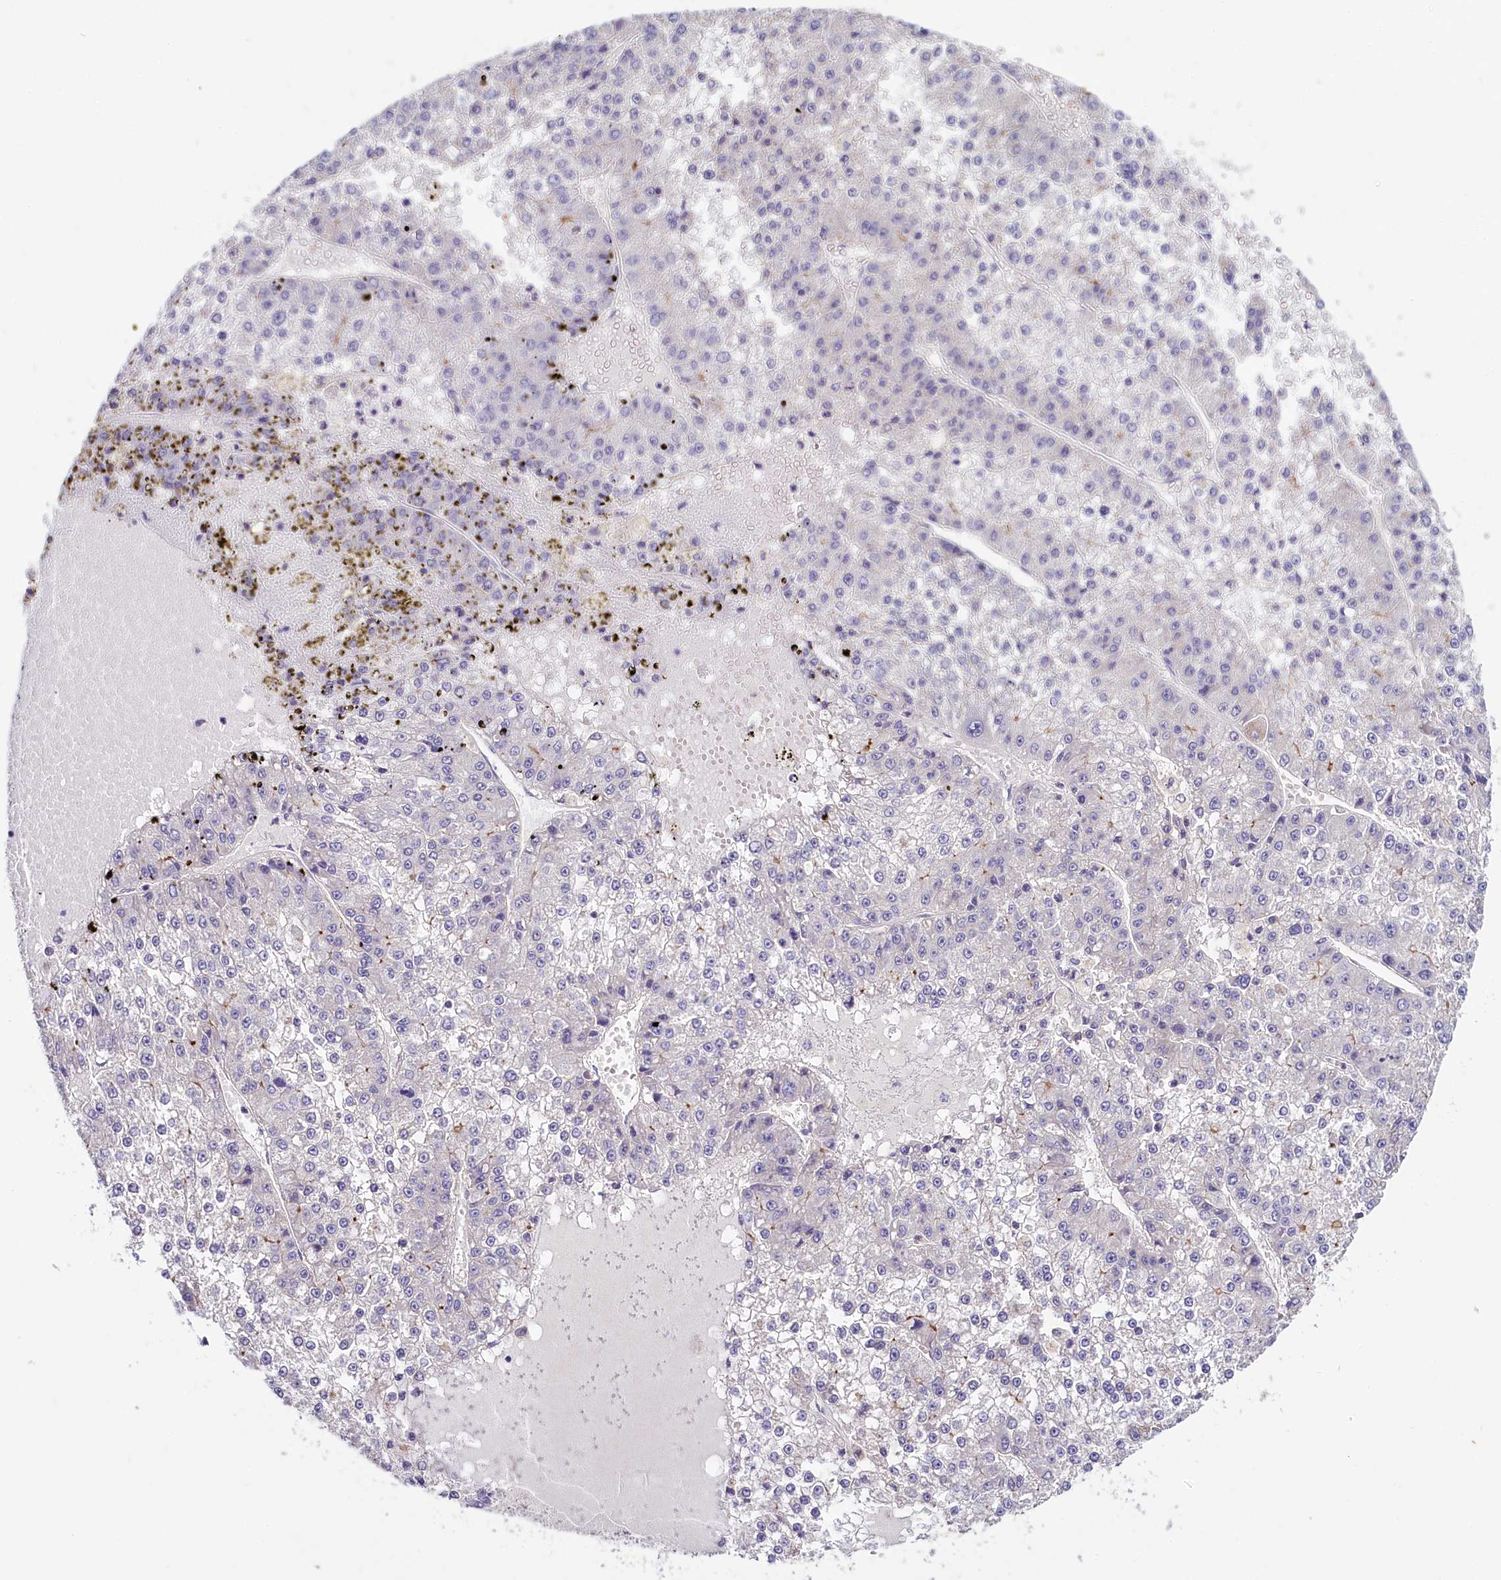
{"staining": {"intensity": "negative", "quantity": "none", "location": "none"}, "tissue": "liver cancer", "cell_type": "Tumor cells", "image_type": "cancer", "snomed": [{"axis": "morphology", "description": "Carcinoma, Hepatocellular, NOS"}, {"axis": "topography", "description": "Liver"}], "caption": "Micrograph shows no significant protein staining in tumor cells of liver cancer (hepatocellular carcinoma).", "gene": "PDE6D", "patient": {"sex": "female", "age": 73}}